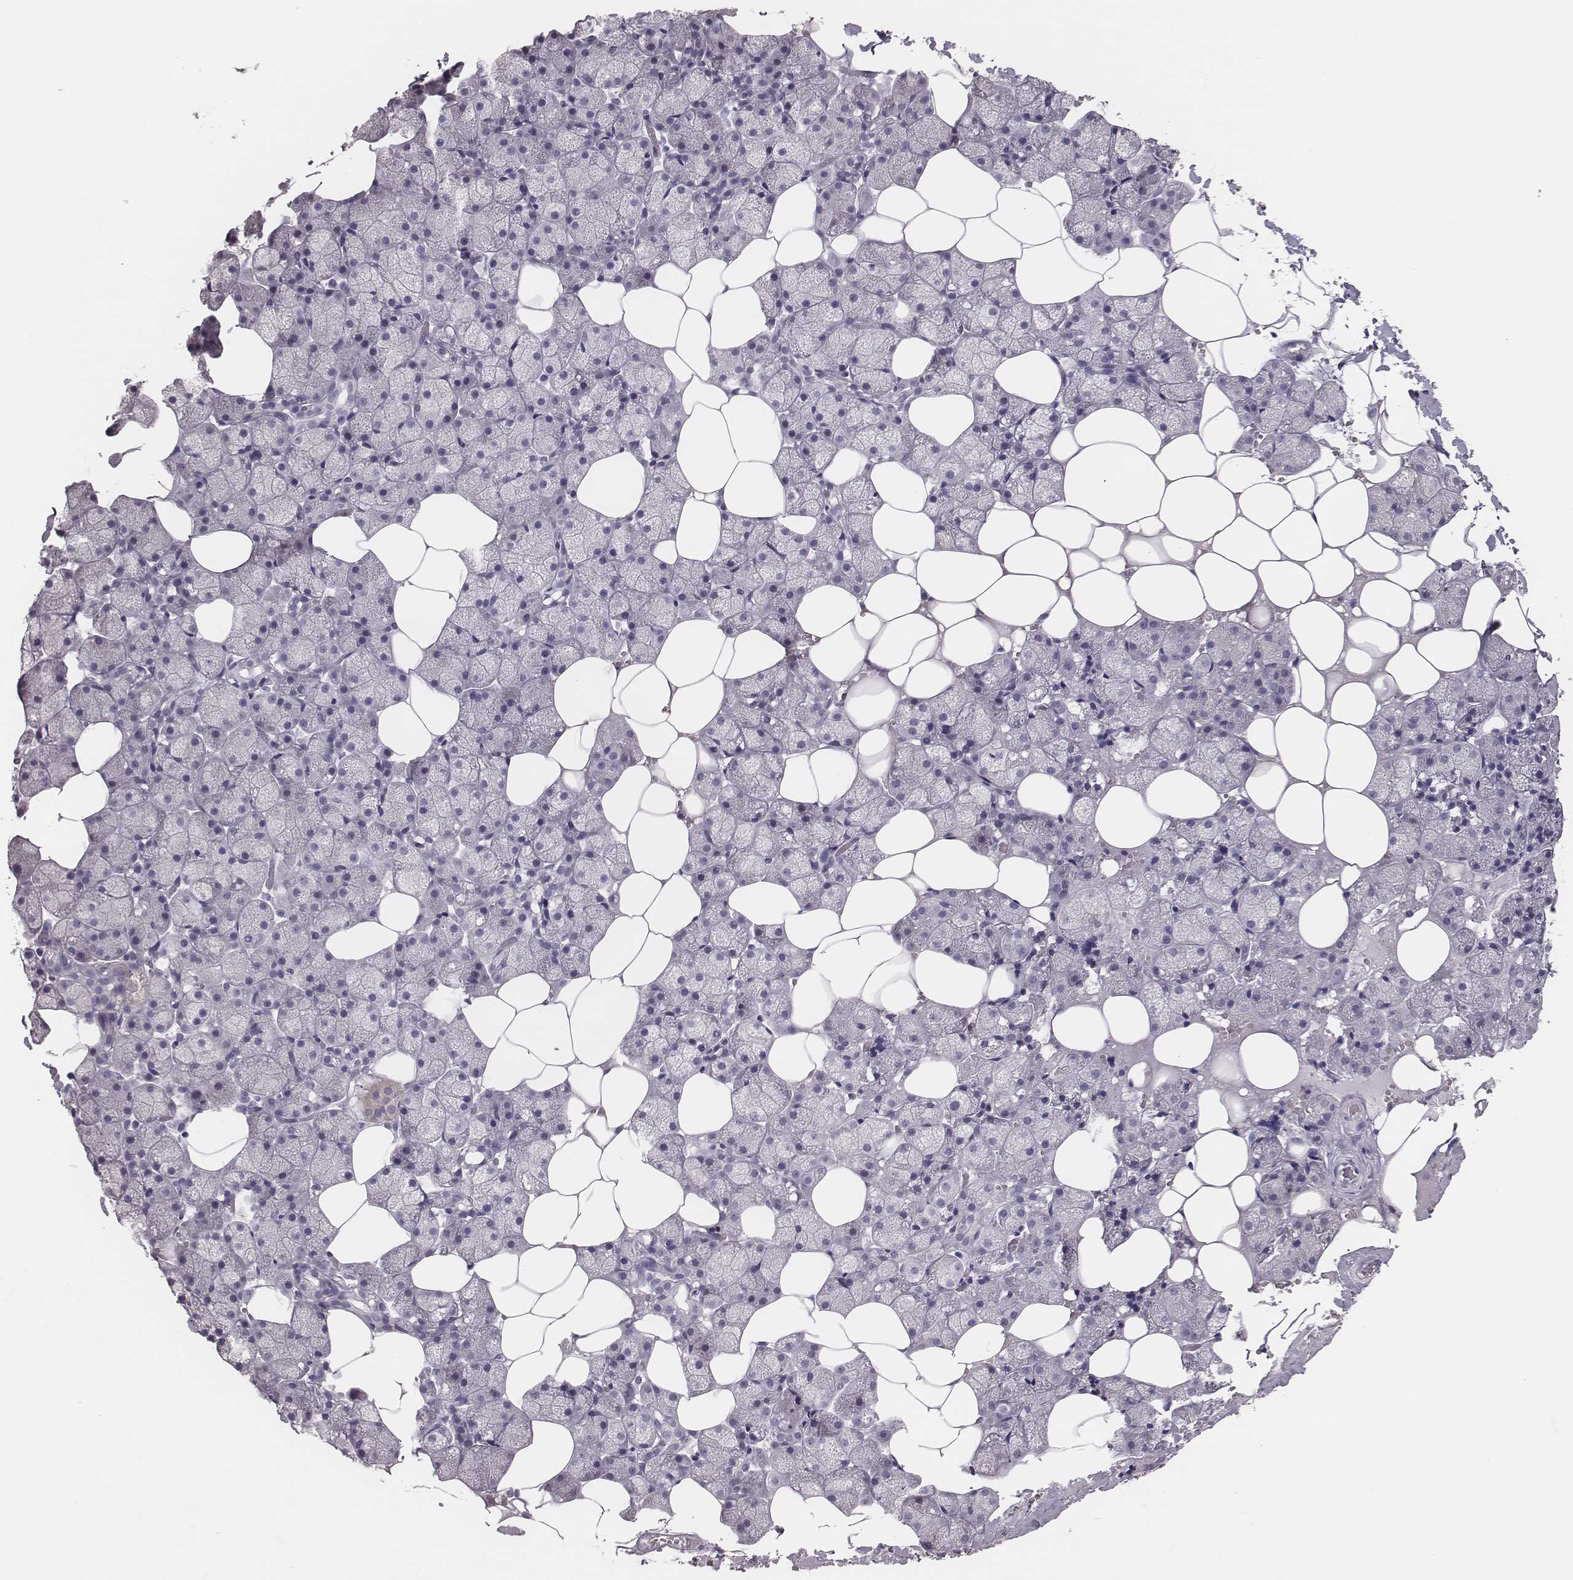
{"staining": {"intensity": "negative", "quantity": "none", "location": "none"}, "tissue": "salivary gland", "cell_type": "Glandular cells", "image_type": "normal", "snomed": [{"axis": "morphology", "description": "Normal tissue, NOS"}, {"axis": "topography", "description": "Salivary gland"}], "caption": "The micrograph shows no staining of glandular cells in benign salivary gland. (DAB immunohistochemistry (IHC), high magnification).", "gene": "ADGRF4", "patient": {"sex": "male", "age": 38}}